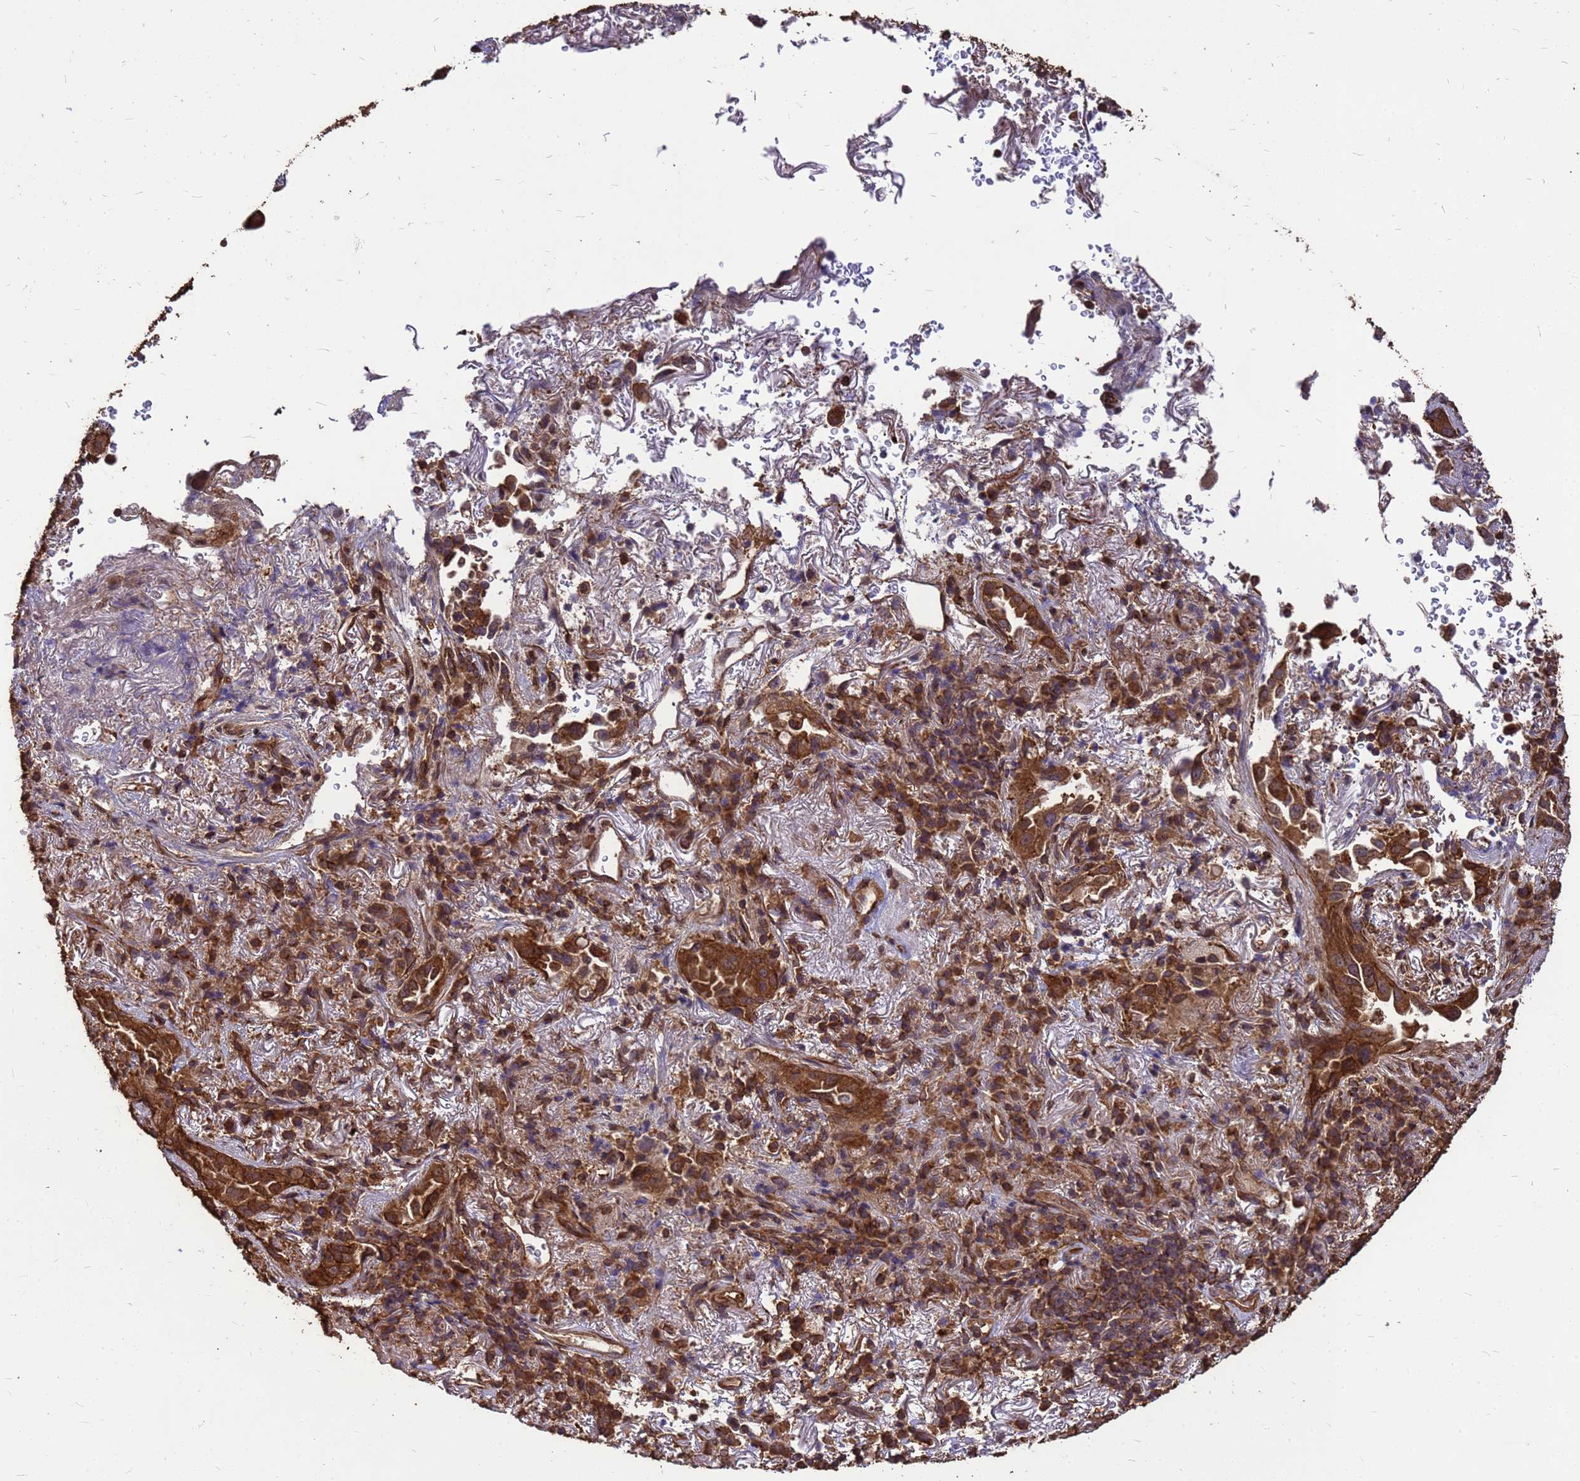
{"staining": {"intensity": "strong", "quantity": ">75%", "location": "cytoplasmic/membranous"}, "tissue": "lung cancer", "cell_type": "Tumor cells", "image_type": "cancer", "snomed": [{"axis": "morphology", "description": "Adenocarcinoma, NOS"}, {"axis": "topography", "description": "Lung"}], "caption": "Immunohistochemistry (IHC) staining of lung cancer (adenocarcinoma), which displays high levels of strong cytoplasmic/membranous expression in approximately >75% of tumor cells indicating strong cytoplasmic/membranous protein positivity. The staining was performed using DAB (brown) for protein detection and nuclei were counterstained in hematoxylin (blue).", "gene": "ZNF618", "patient": {"sex": "female", "age": 69}}